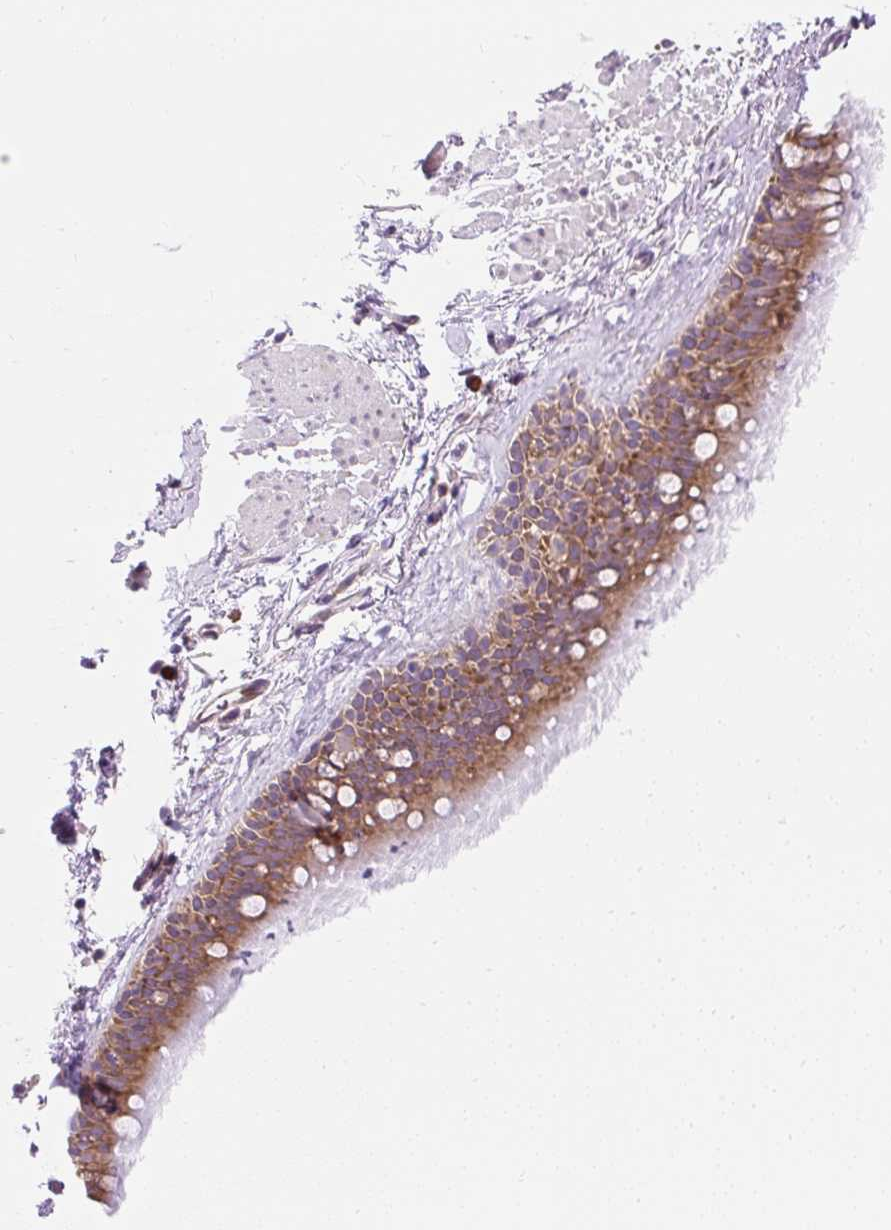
{"staining": {"intensity": "moderate", "quantity": ">75%", "location": "cytoplasmic/membranous"}, "tissue": "bronchus", "cell_type": "Respiratory epithelial cells", "image_type": "normal", "snomed": [{"axis": "morphology", "description": "Normal tissue, NOS"}, {"axis": "topography", "description": "Lymph node"}, {"axis": "topography", "description": "Cartilage tissue"}, {"axis": "topography", "description": "Bronchus"}], "caption": "Bronchus was stained to show a protein in brown. There is medium levels of moderate cytoplasmic/membranous staining in approximately >75% of respiratory epithelial cells.", "gene": "GPR45", "patient": {"sex": "female", "age": 70}}